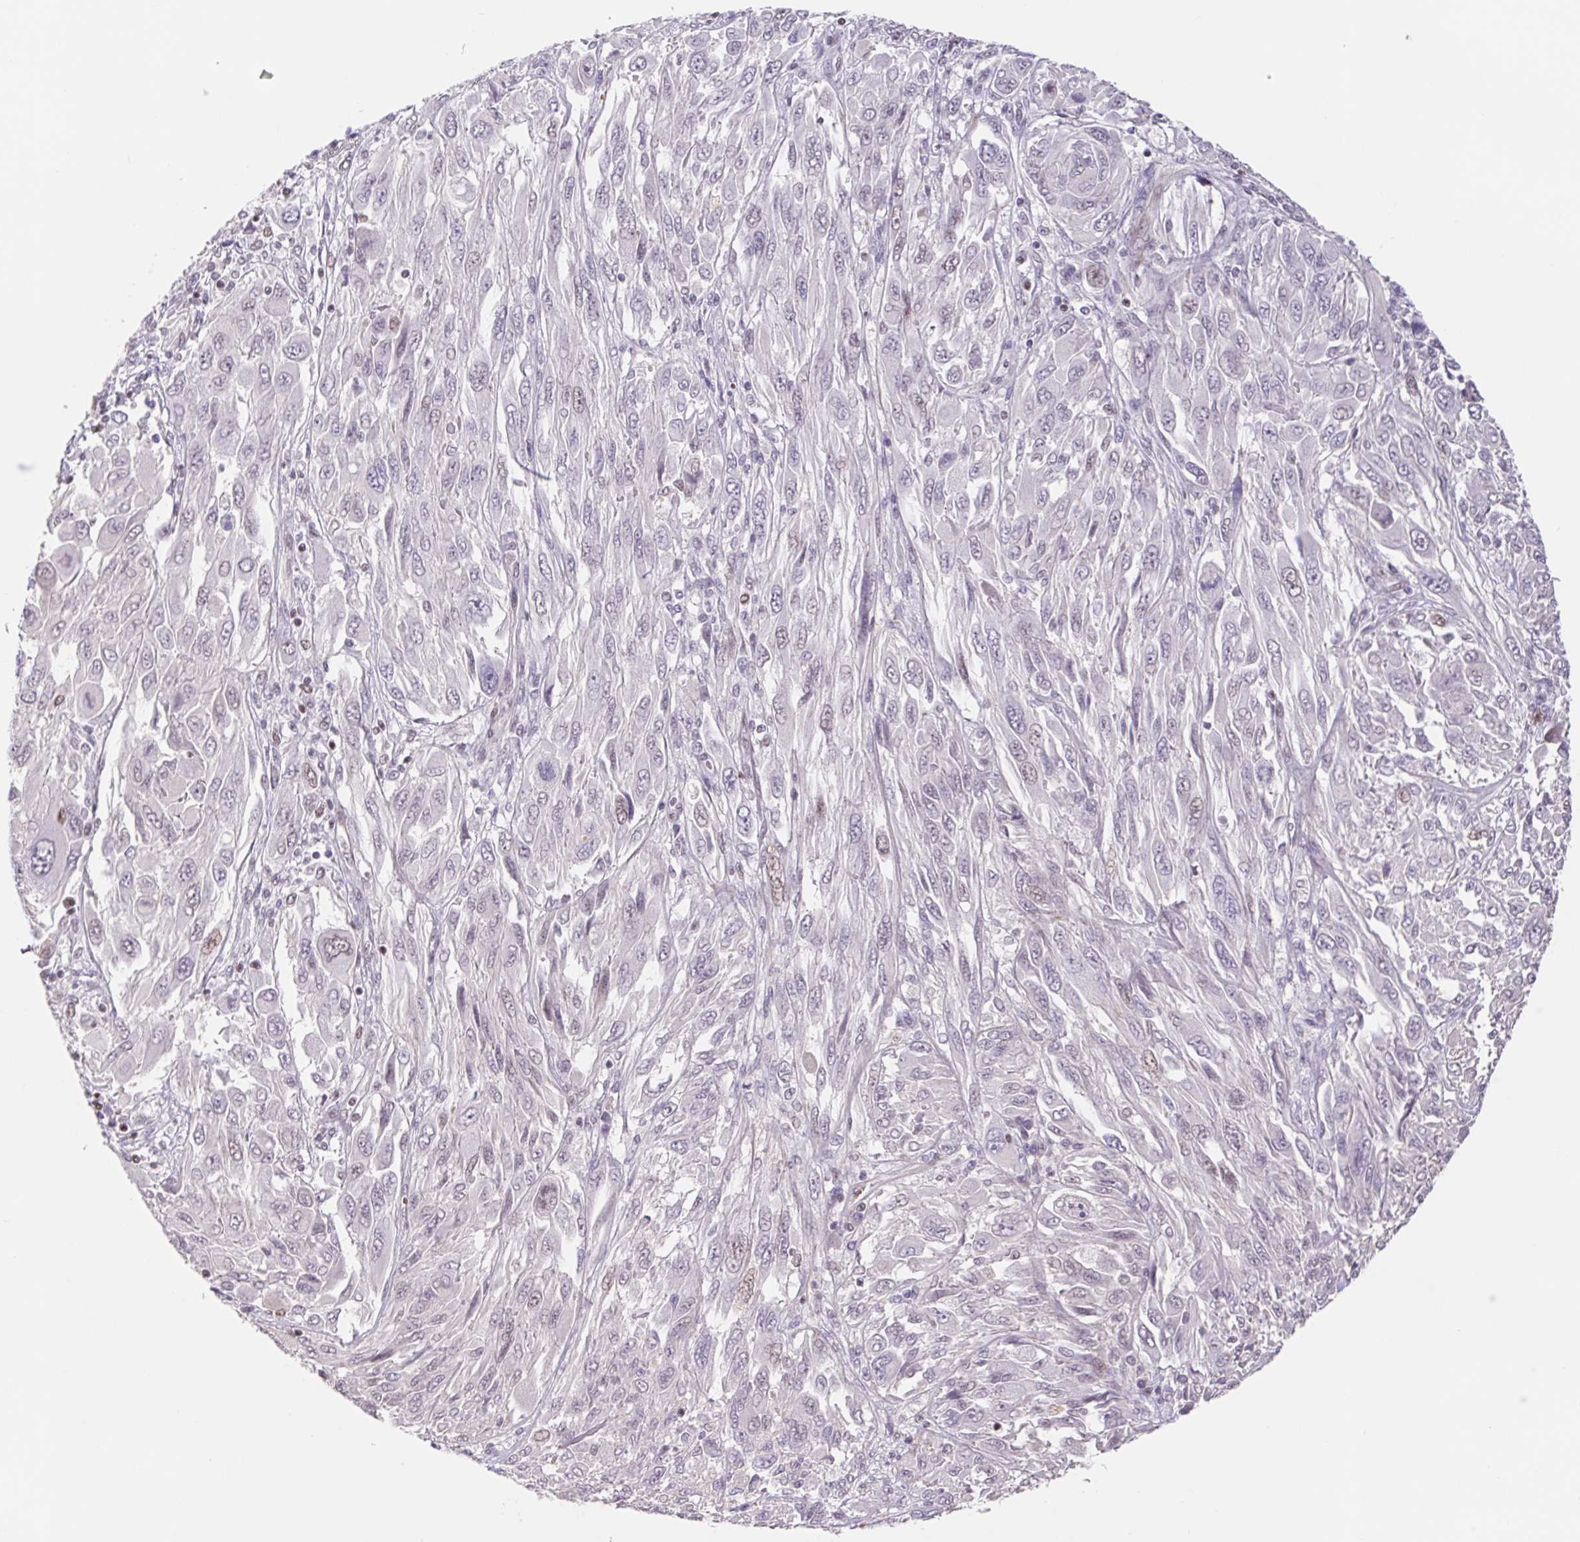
{"staining": {"intensity": "weak", "quantity": "<25%", "location": "nuclear"}, "tissue": "melanoma", "cell_type": "Tumor cells", "image_type": "cancer", "snomed": [{"axis": "morphology", "description": "Malignant melanoma, NOS"}, {"axis": "topography", "description": "Skin"}], "caption": "Immunohistochemistry (IHC) of human malignant melanoma displays no positivity in tumor cells.", "gene": "TRERF1", "patient": {"sex": "female", "age": 91}}